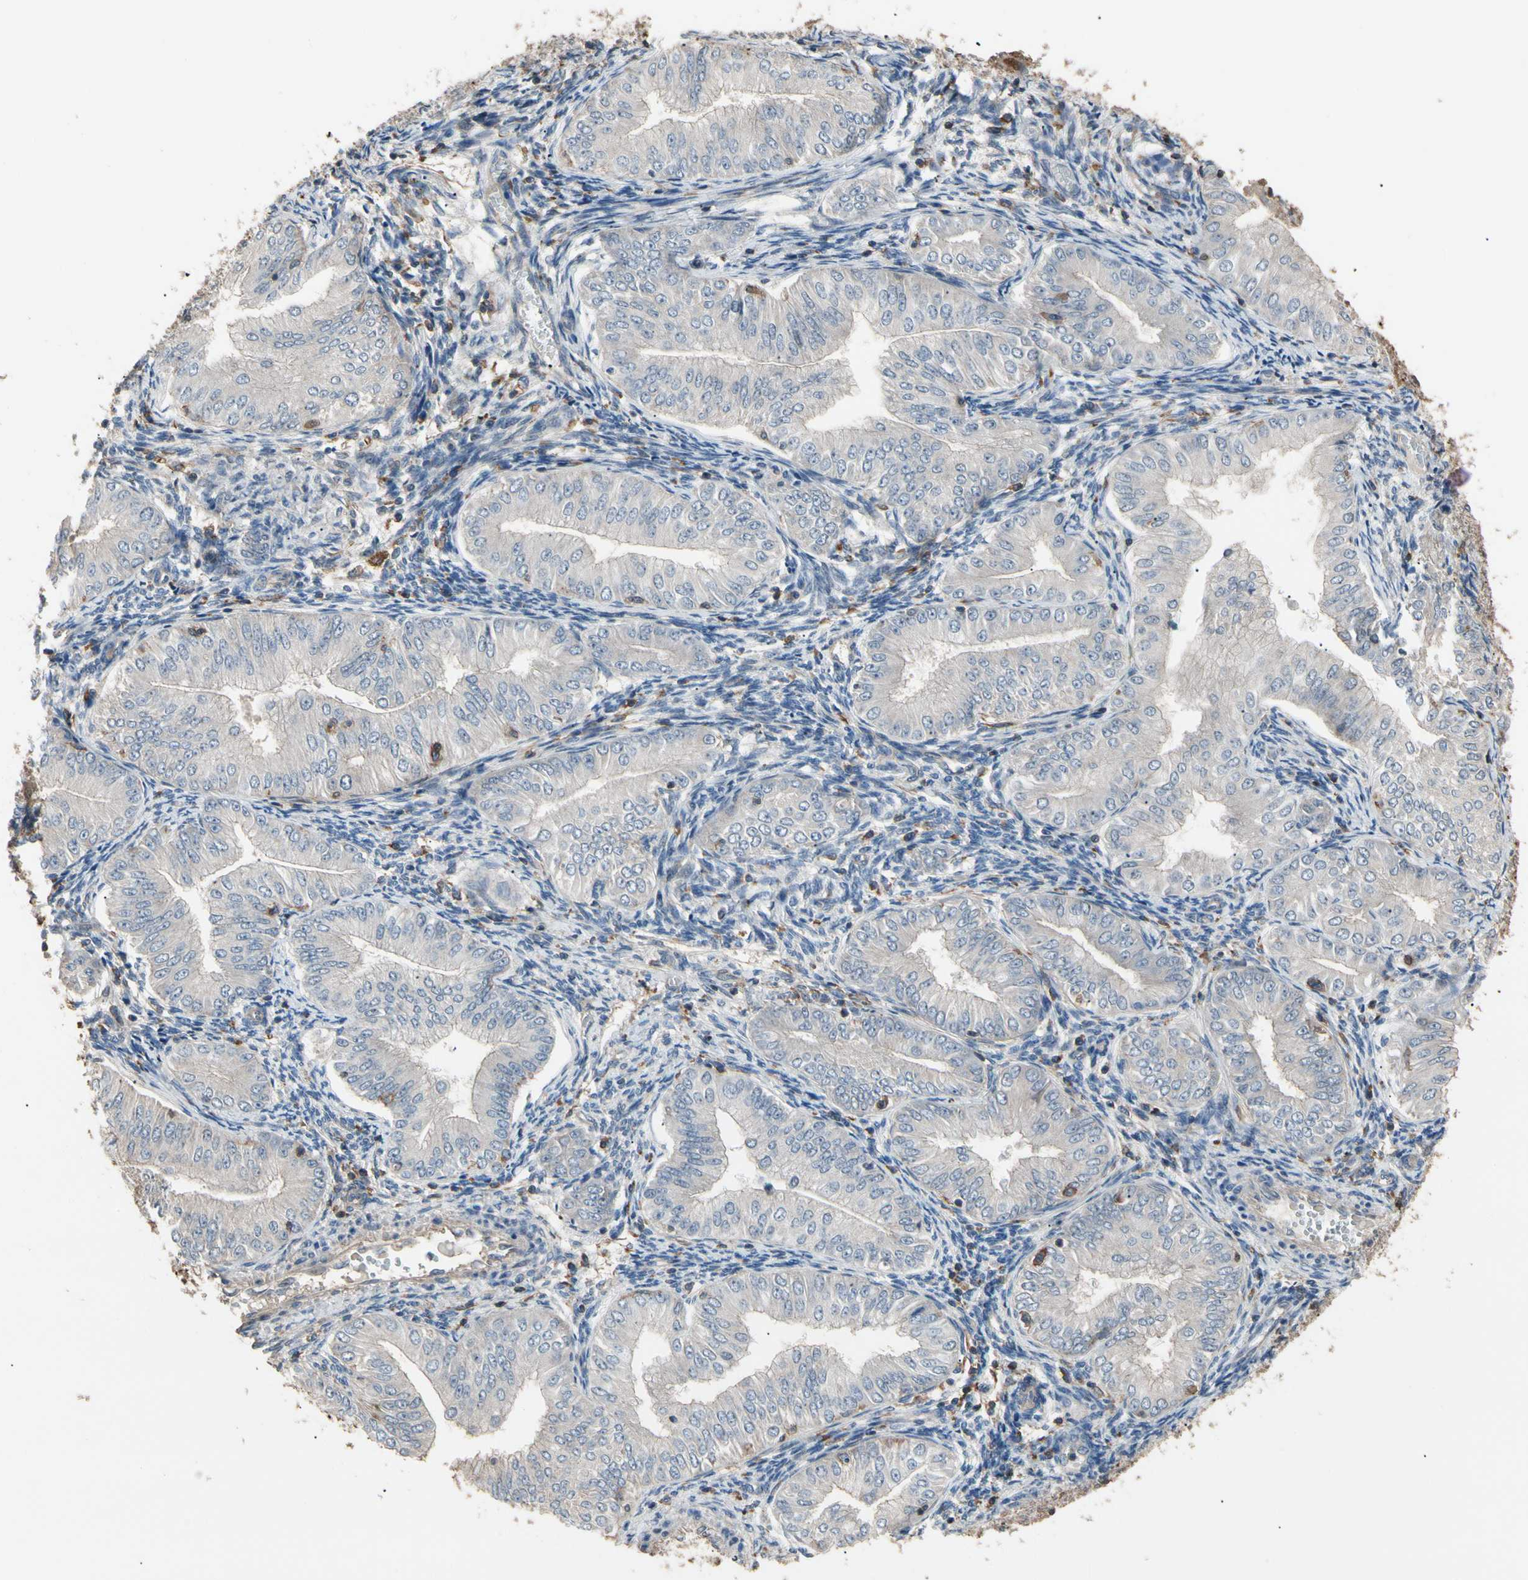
{"staining": {"intensity": "negative", "quantity": "none", "location": "none"}, "tissue": "endometrial cancer", "cell_type": "Tumor cells", "image_type": "cancer", "snomed": [{"axis": "morphology", "description": "Normal tissue, NOS"}, {"axis": "morphology", "description": "Adenocarcinoma, NOS"}, {"axis": "topography", "description": "Endometrium"}], "caption": "Immunohistochemistry (IHC) micrograph of human endometrial adenocarcinoma stained for a protein (brown), which shows no expression in tumor cells.", "gene": "MAPK13", "patient": {"sex": "female", "age": 53}}